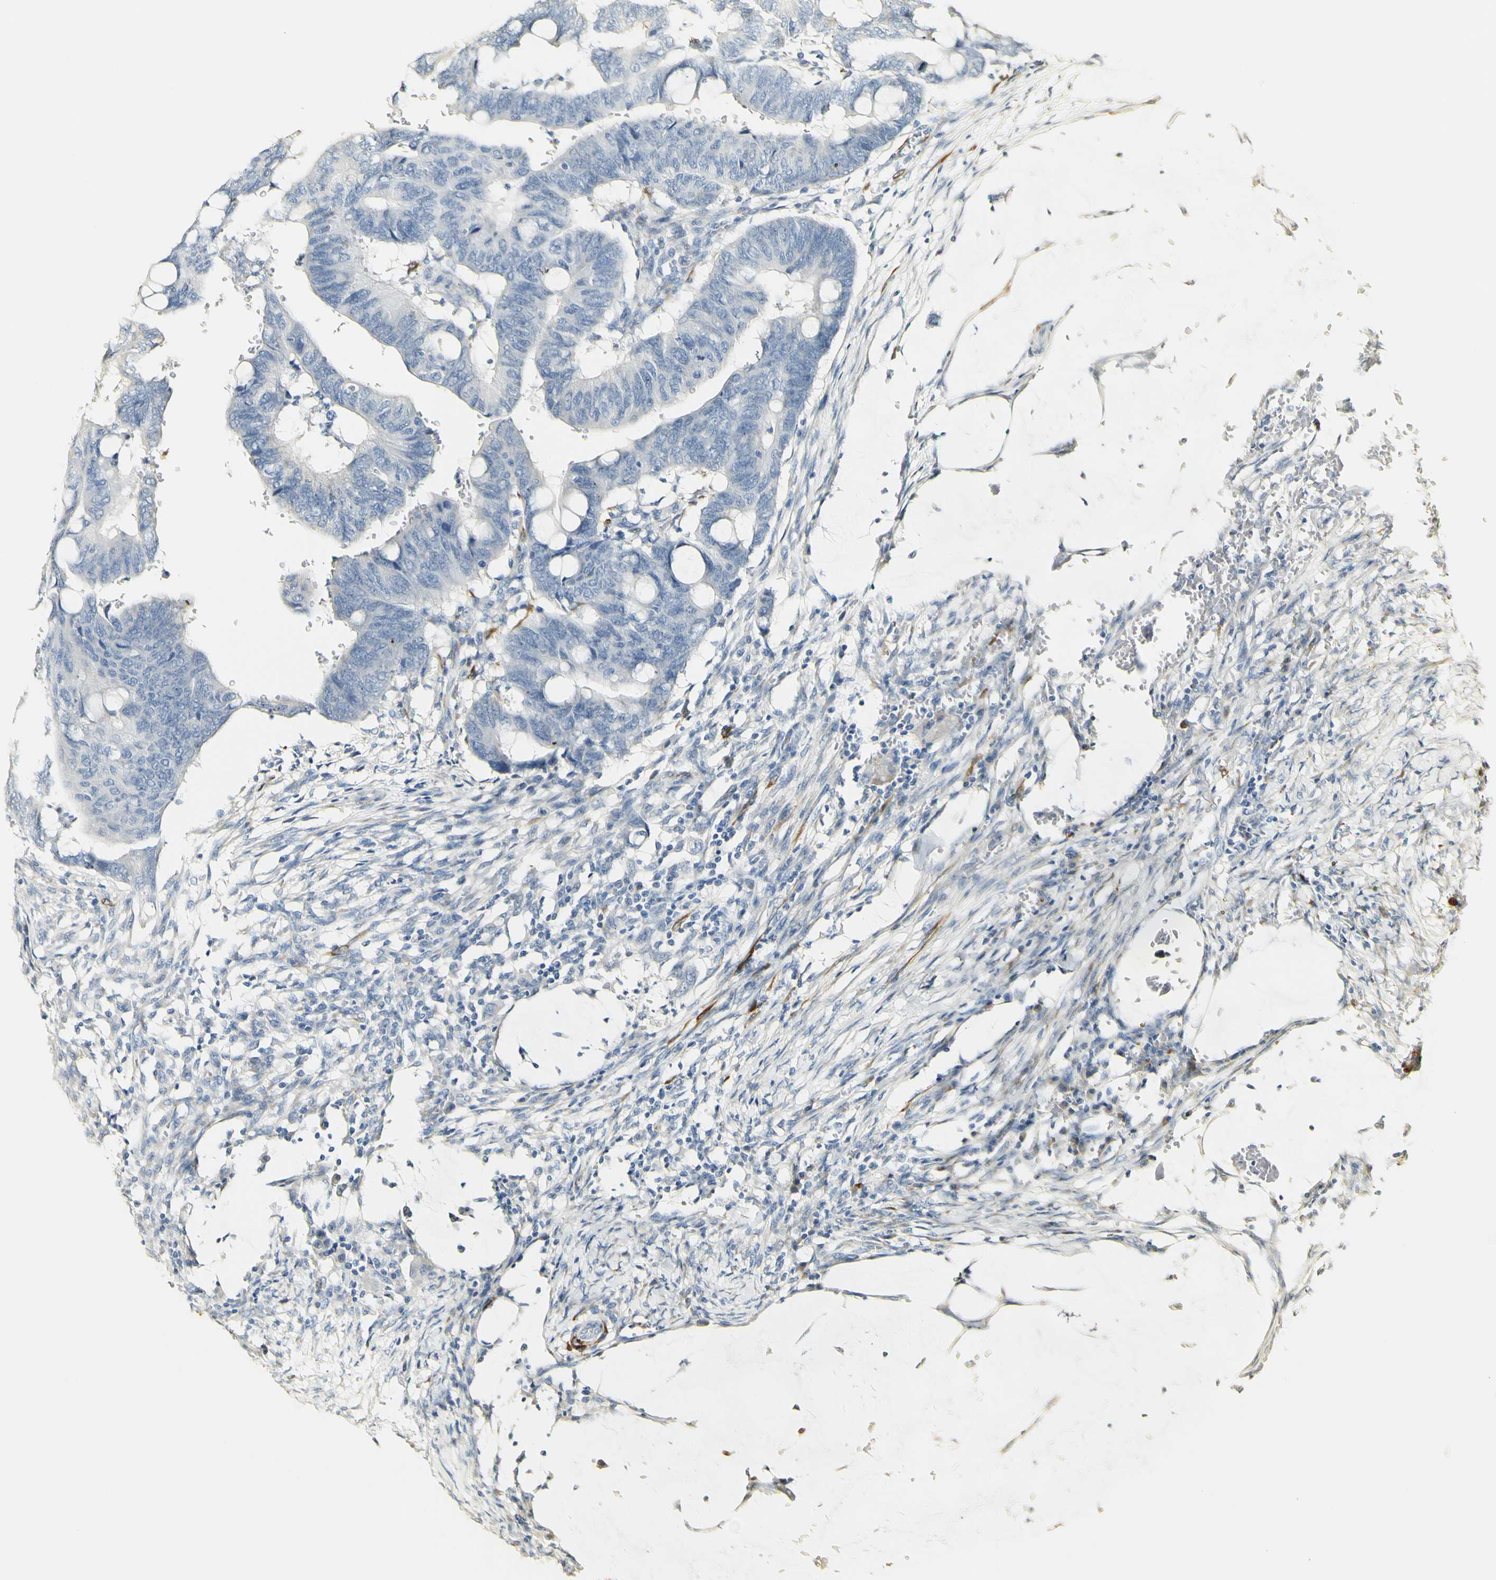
{"staining": {"intensity": "negative", "quantity": "none", "location": "none"}, "tissue": "colorectal cancer", "cell_type": "Tumor cells", "image_type": "cancer", "snomed": [{"axis": "morphology", "description": "Normal tissue, NOS"}, {"axis": "morphology", "description": "Adenocarcinoma, NOS"}, {"axis": "topography", "description": "Rectum"}, {"axis": "topography", "description": "Peripheral nerve tissue"}], "caption": "High power microscopy image of an immunohistochemistry image of colorectal cancer, revealing no significant staining in tumor cells. (DAB (3,3'-diaminobenzidine) IHC visualized using brightfield microscopy, high magnification).", "gene": "FMO3", "patient": {"sex": "male", "age": 92}}